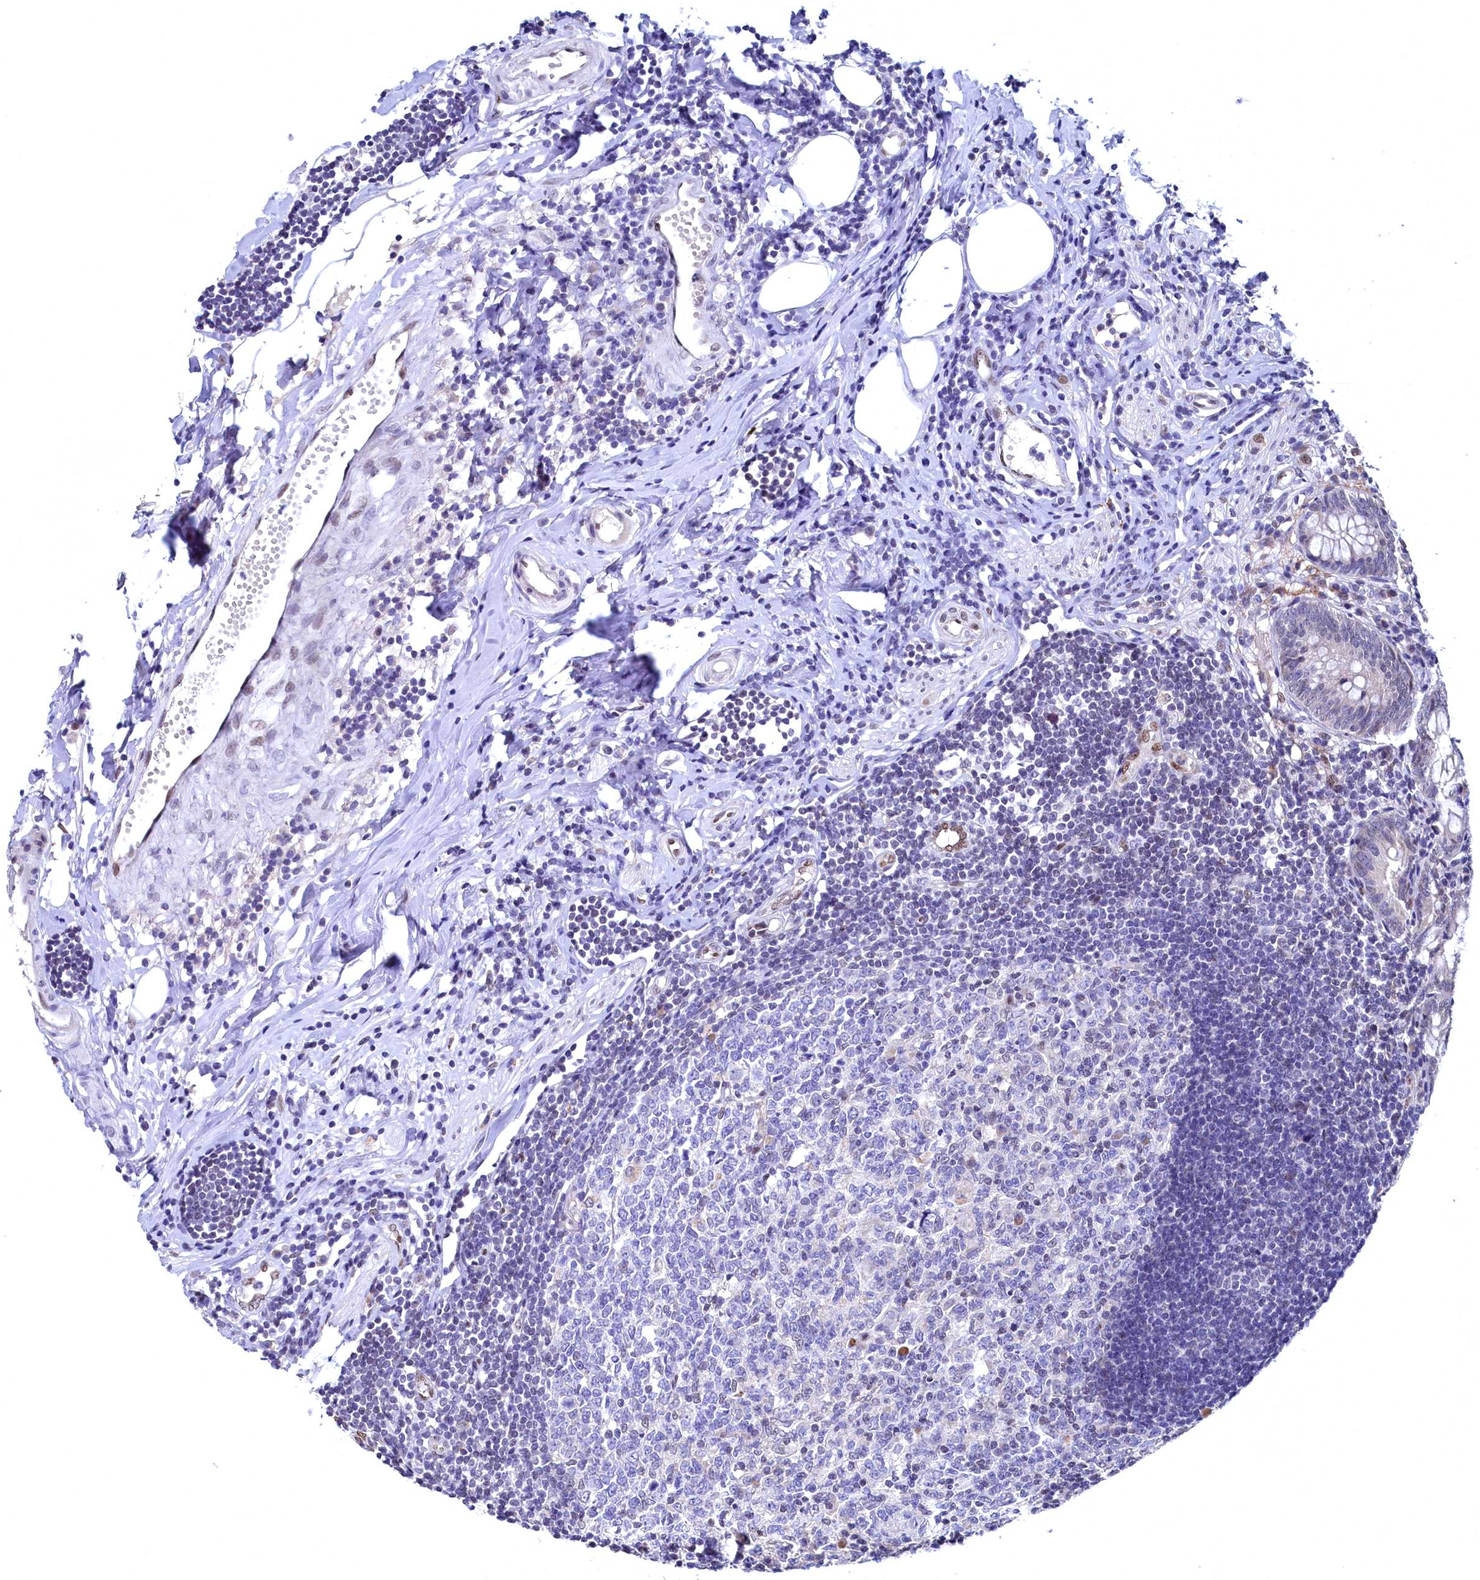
{"staining": {"intensity": "weak", "quantity": "<25%", "location": "nuclear"}, "tissue": "appendix", "cell_type": "Glandular cells", "image_type": "normal", "snomed": [{"axis": "morphology", "description": "Normal tissue, NOS"}, {"axis": "topography", "description": "Appendix"}], "caption": "This image is of unremarkable appendix stained with immunohistochemistry (IHC) to label a protein in brown with the nuclei are counter-stained blue. There is no positivity in glandular cells.", "gene": "FLYWCH2", "patient": {"sex": "female", "age": 54}}